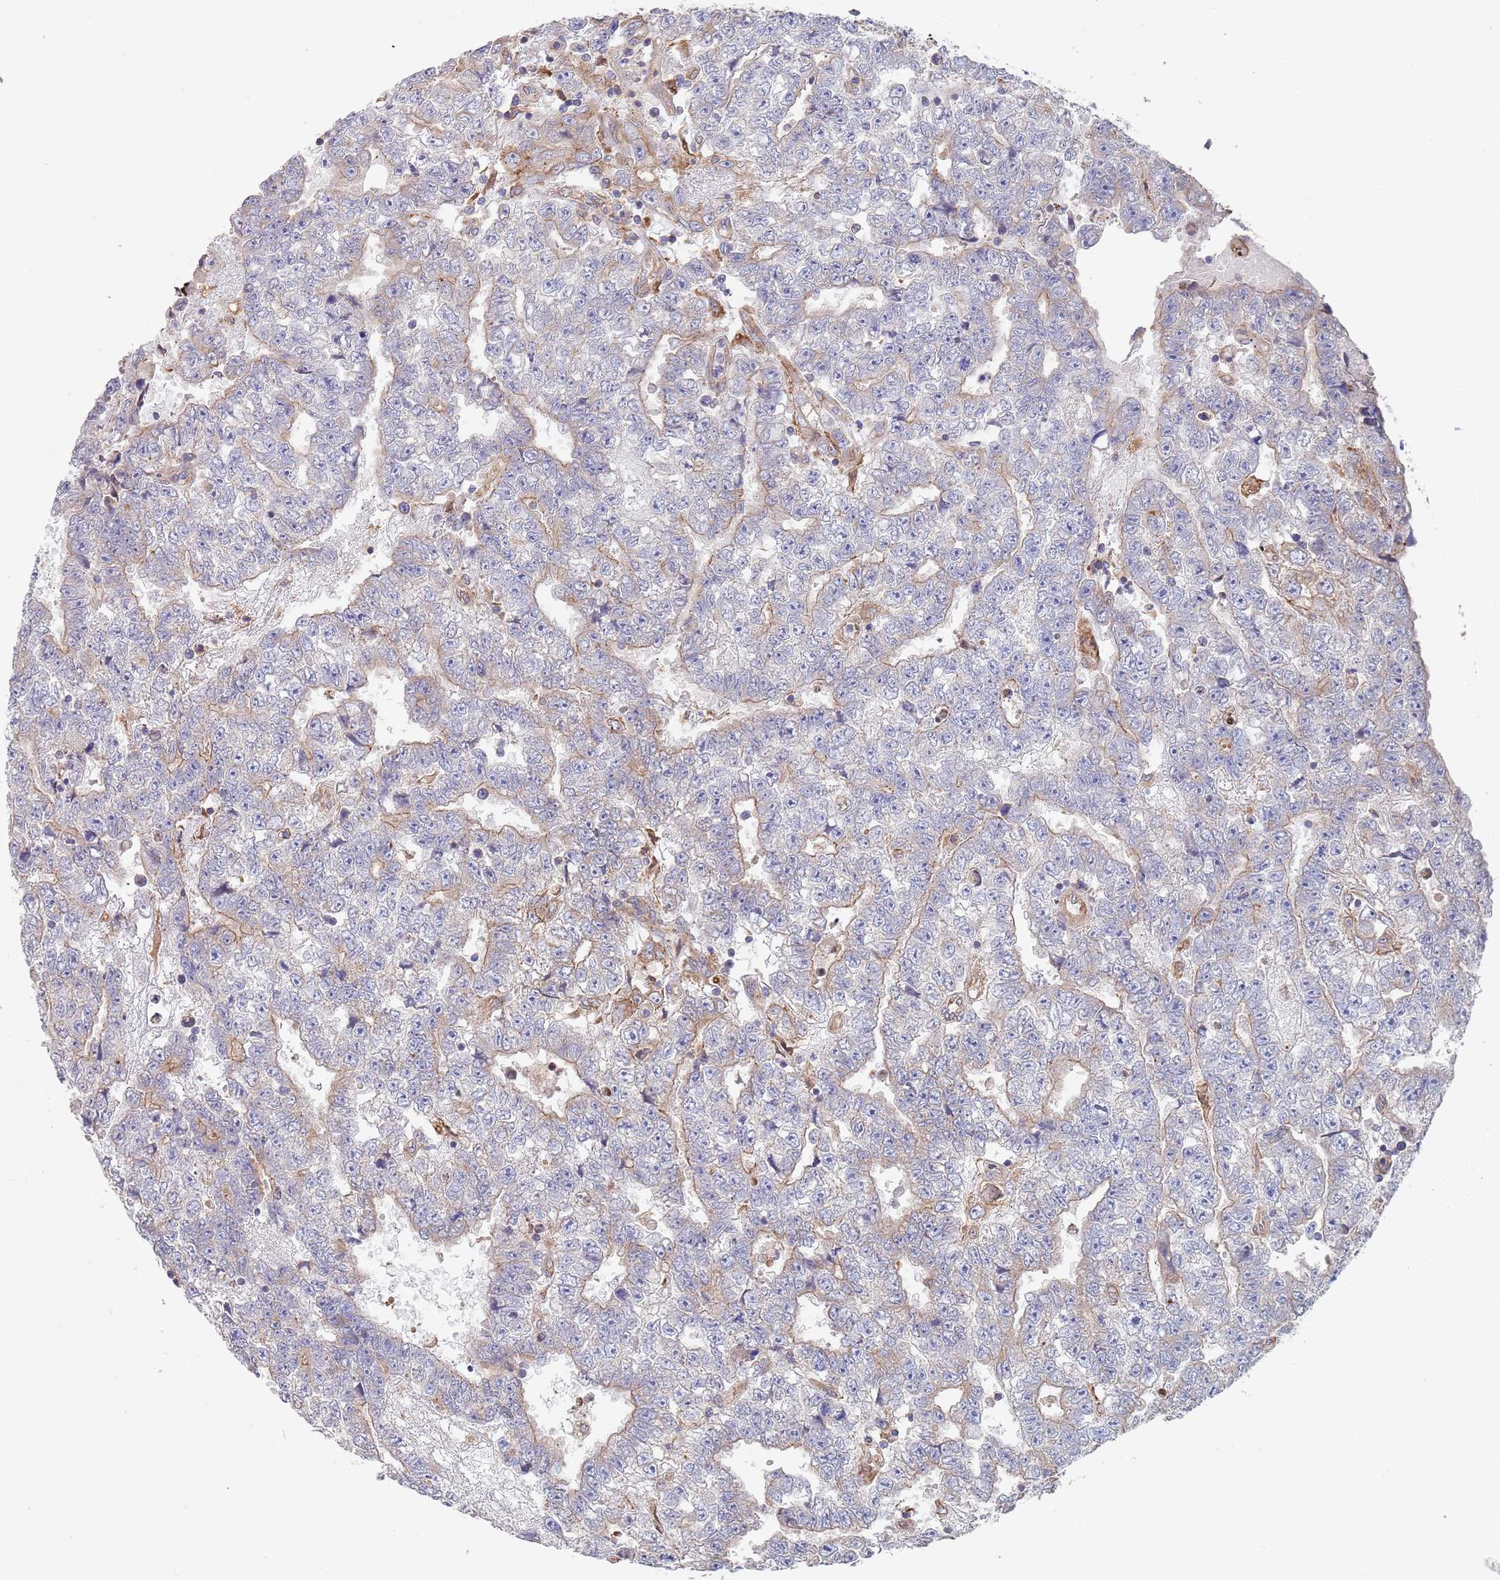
{"staining": {"intensity": "moderate", "quantity": "<25%", "location": "cytoplasmic/membranous"}, "tissue": "testis cancer", "cell_type": "Tumor cells", "image_type": "cancer", "snomed": [{"axis": "morphology", "description": "Carcinoma, Embryonal, NOS"}, {"axis": "topography", "description": "Testis"}], "caption": "Brown immunohistochemical staining in testis cancer (embryonal carcinoma) shows moderate cytoplasmic/membranous positivity in about <25% of tumor cells.", "gene": "DCUN1D3", "patient": {"sex": "male", "age": 25}}